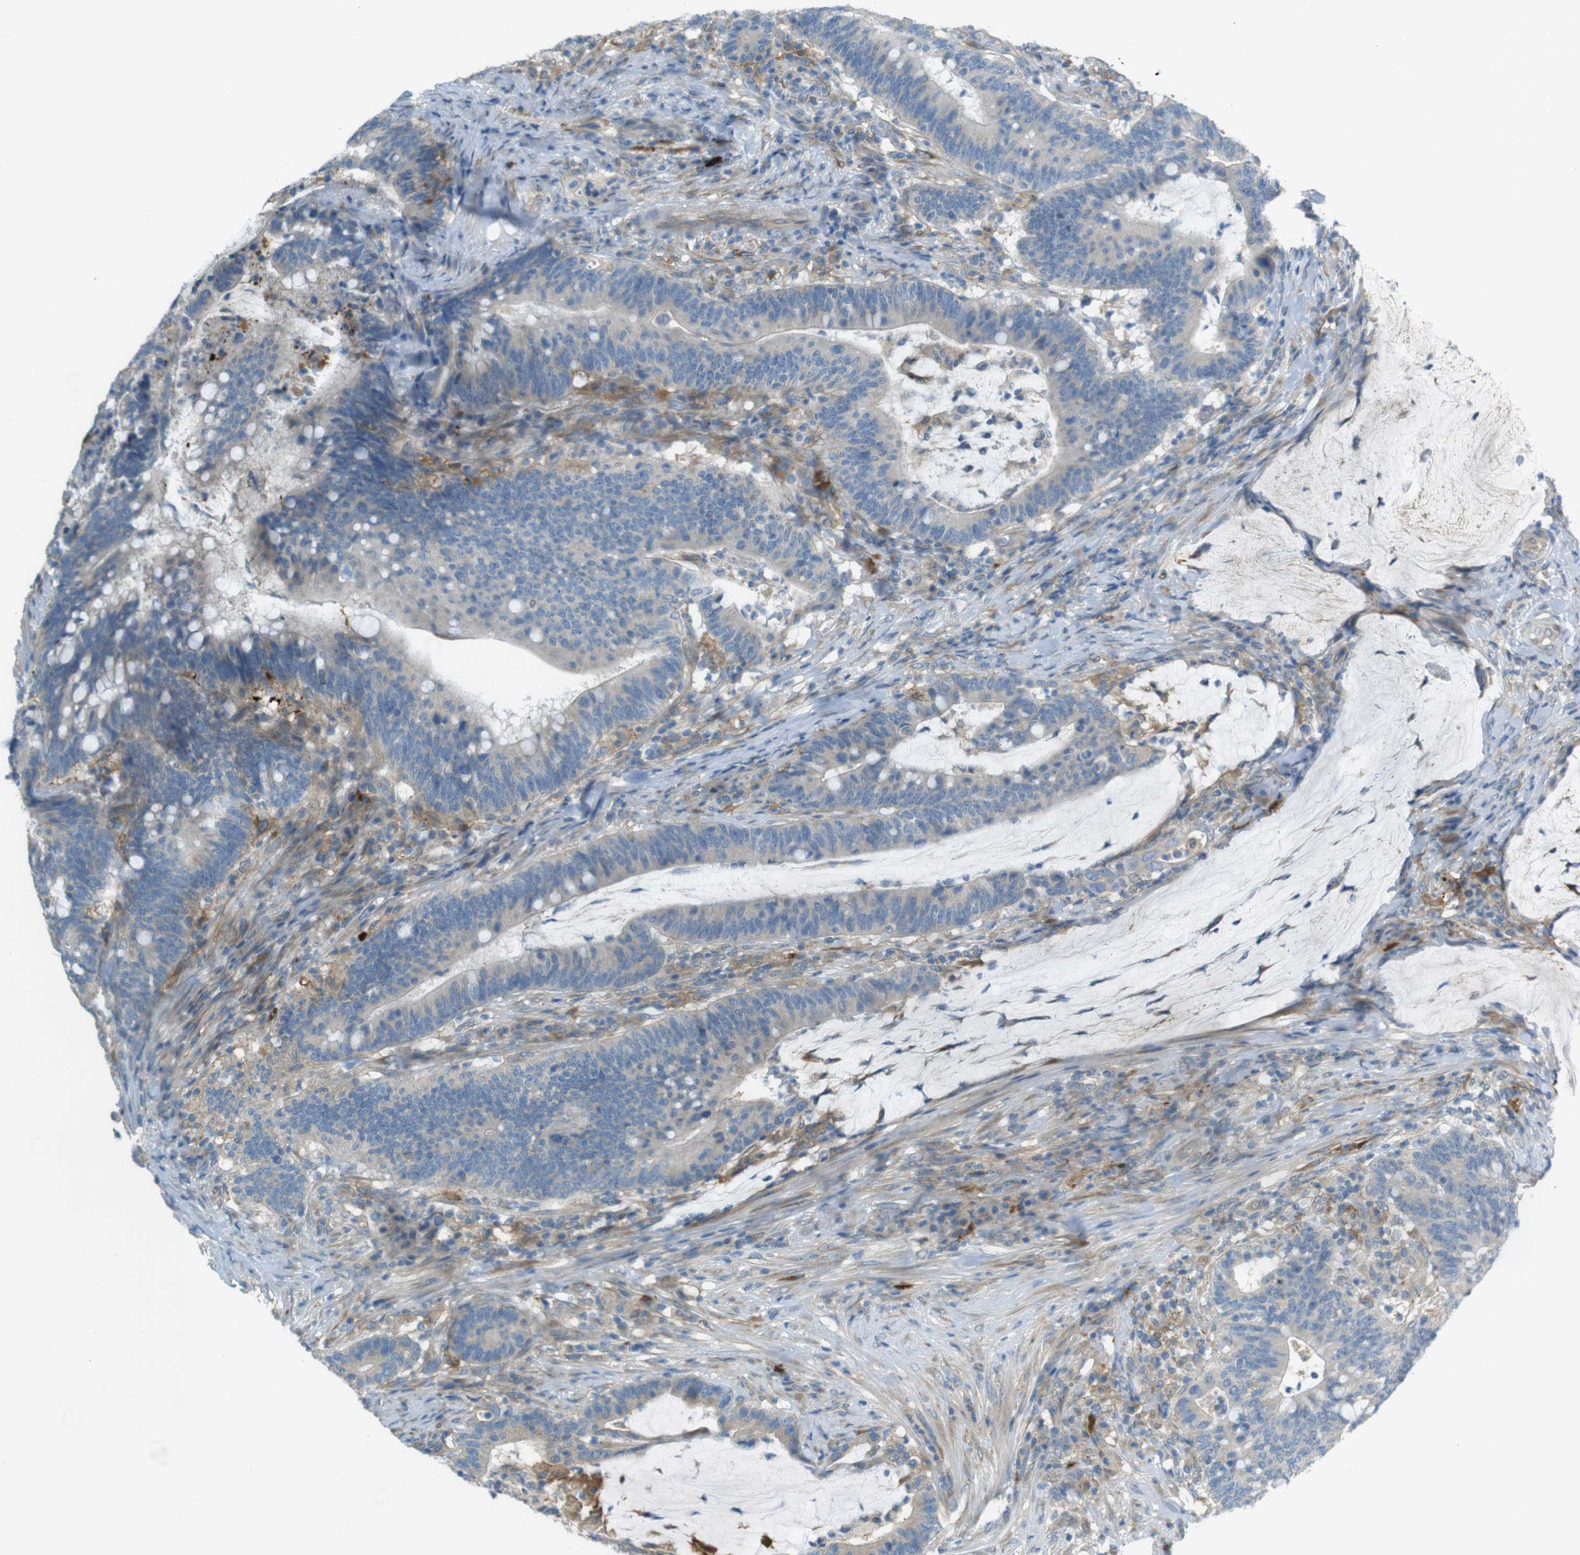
{"staining": {"intensity": "negative", "quantity": "none", "location": "none"}, "tissue": "colorectal cancer", "cell_type": "Tumor cells", "image_type": "cancer", "snomed": [{"axis": "morphology", "description": "Normal tissue, NOS"}, {"axis": "morphology", "description": "Adenocarcinoma, NOS"}, {"axis": "topography", "description": "Colon"}], "caption": "Tumor cells are negative for protein expression in human colorectal adenocarcinoma. The staining was performed using DAB to visualize the protein expression in brown, while the nuclei were stained in blue with hematoxylin (Magnification: 20x).", "gene": "TMEM41B", "patient": {"sex": "female", "age": 66}}